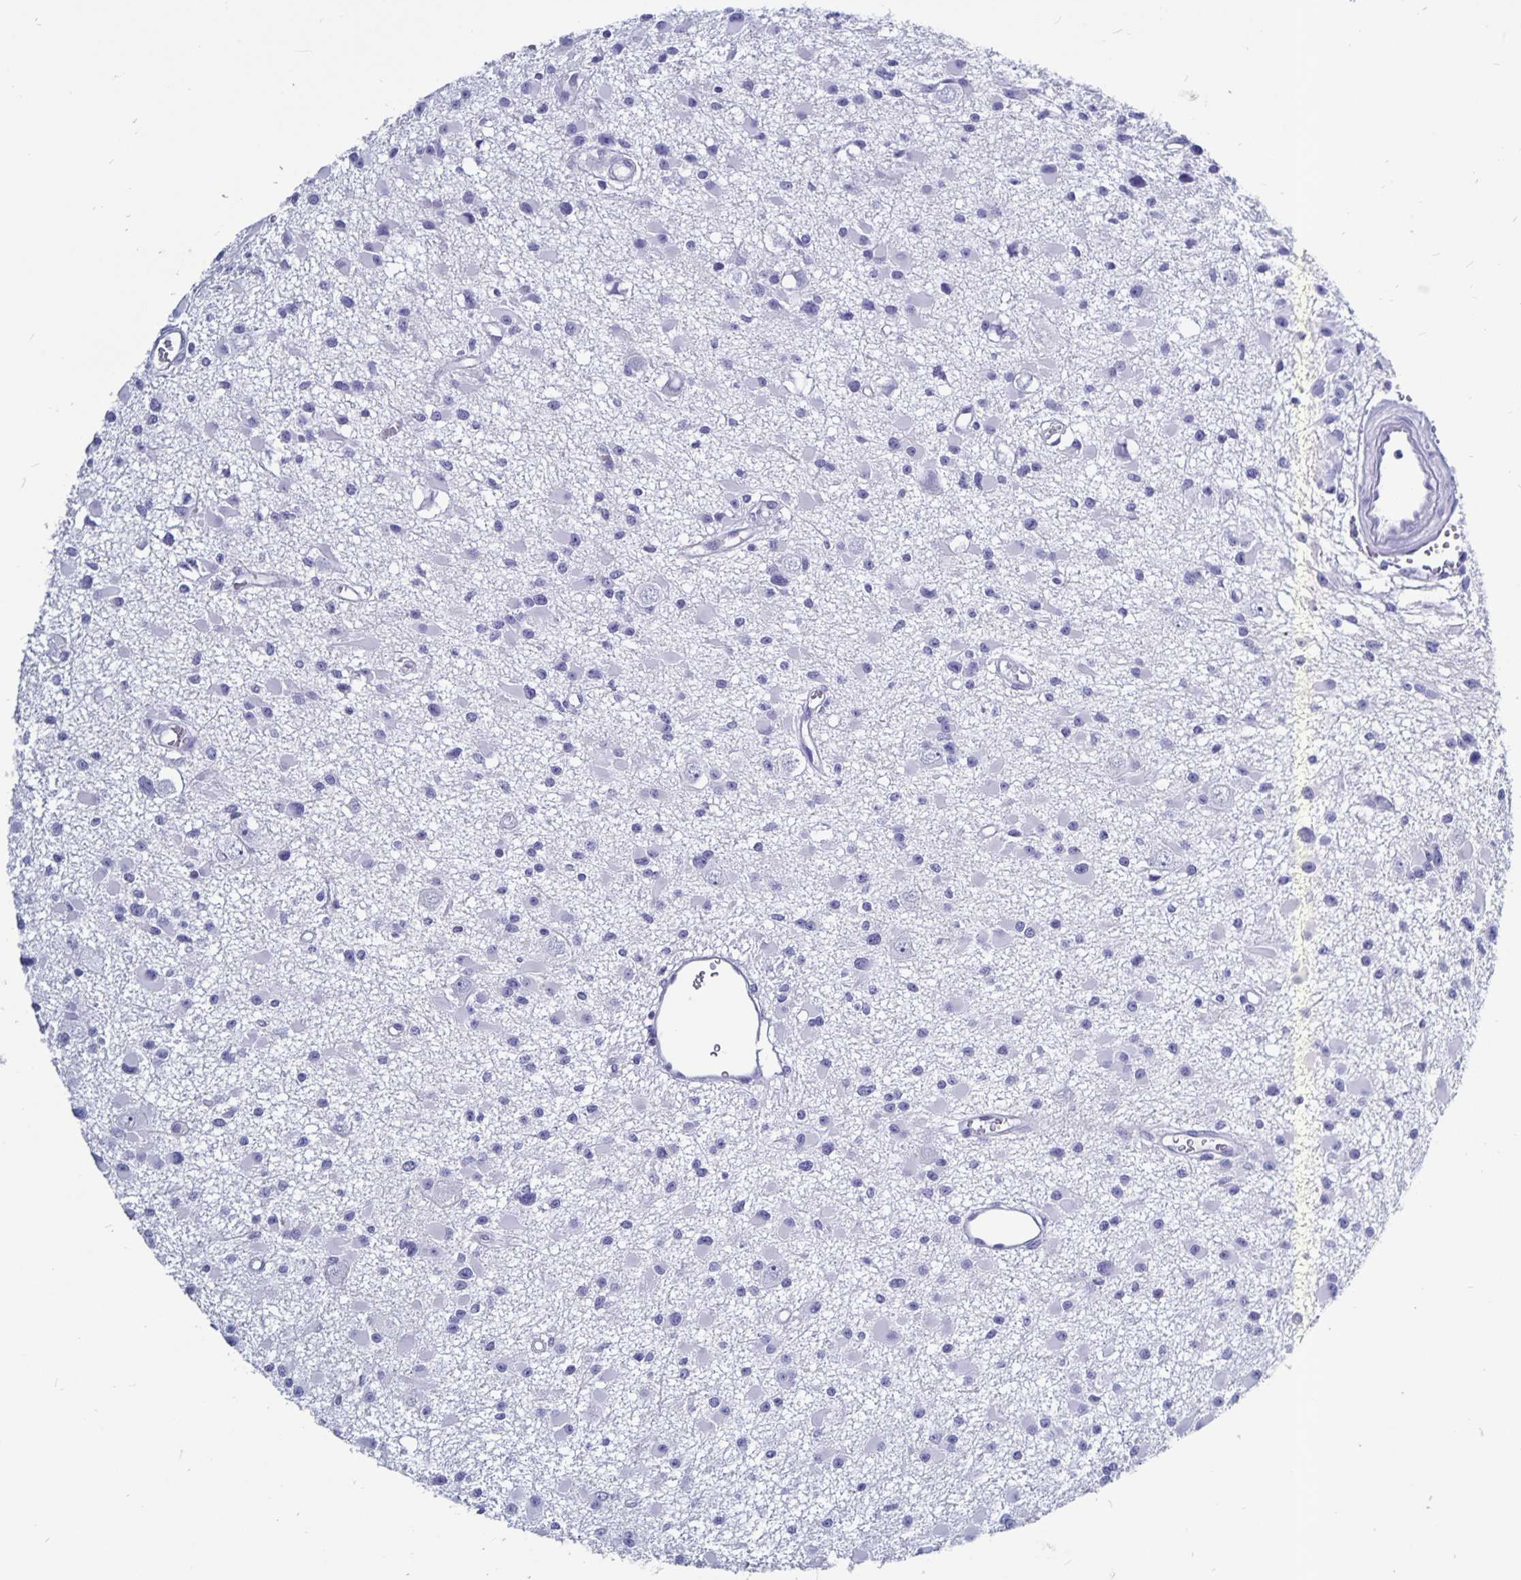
{"staining": {"intensity": "negative", "quantity": "none", "location": "none"}, "tissue": "glioma", "cell_type": "Tumor cells", "image_type": "cancer", "snomed": [{"axis": "morphology", "description": "Glioma, malignant, High grade"}, {"axis": "topography", "description": "Brain"}], "caption": "Tumor cells show no significant protein positivity in glioma.", "gene": "ODF3B", "patient": {"sex": "male", "age": 54}}